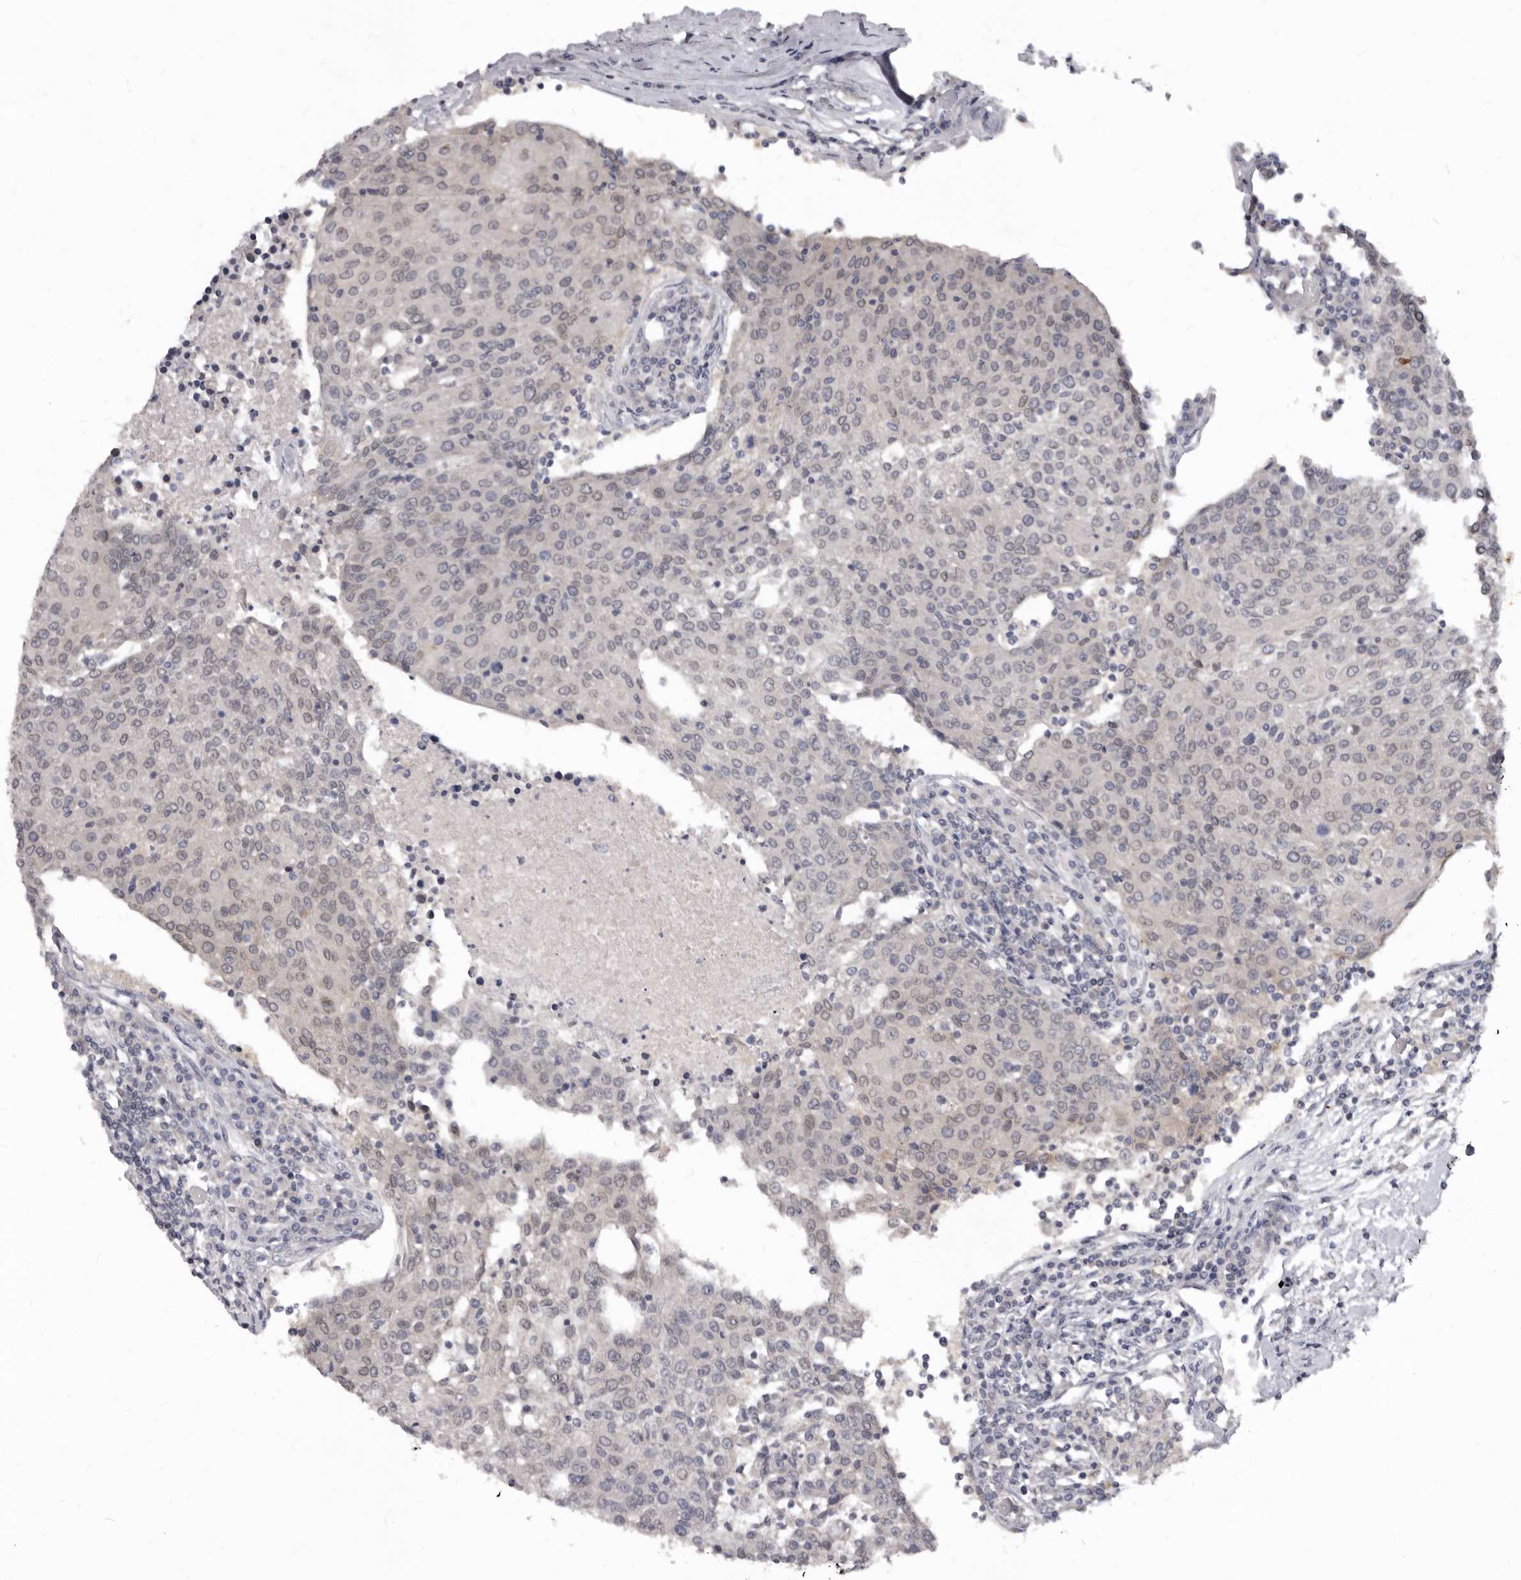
{"staining": {"intensity": "weak", "quantity": "<25%", "location": "nuclear"}, "tissue": "urothelial cancer", "cell_type": "Tumor cells", "image_type": "cancer", "snomed": [{"axis": "morphology", "description": "Urothelial carcinoma, High grade"}, {"axis": "topography", "description": "Urinary bladder"}], "caption": "DAB immunohistochemical staining of human high-grade urothelial carcinoma demonstrates no significant expression in tumor cells.", "gene": "SULT1E1", "patient": {"sex": "female", "age": 85}}